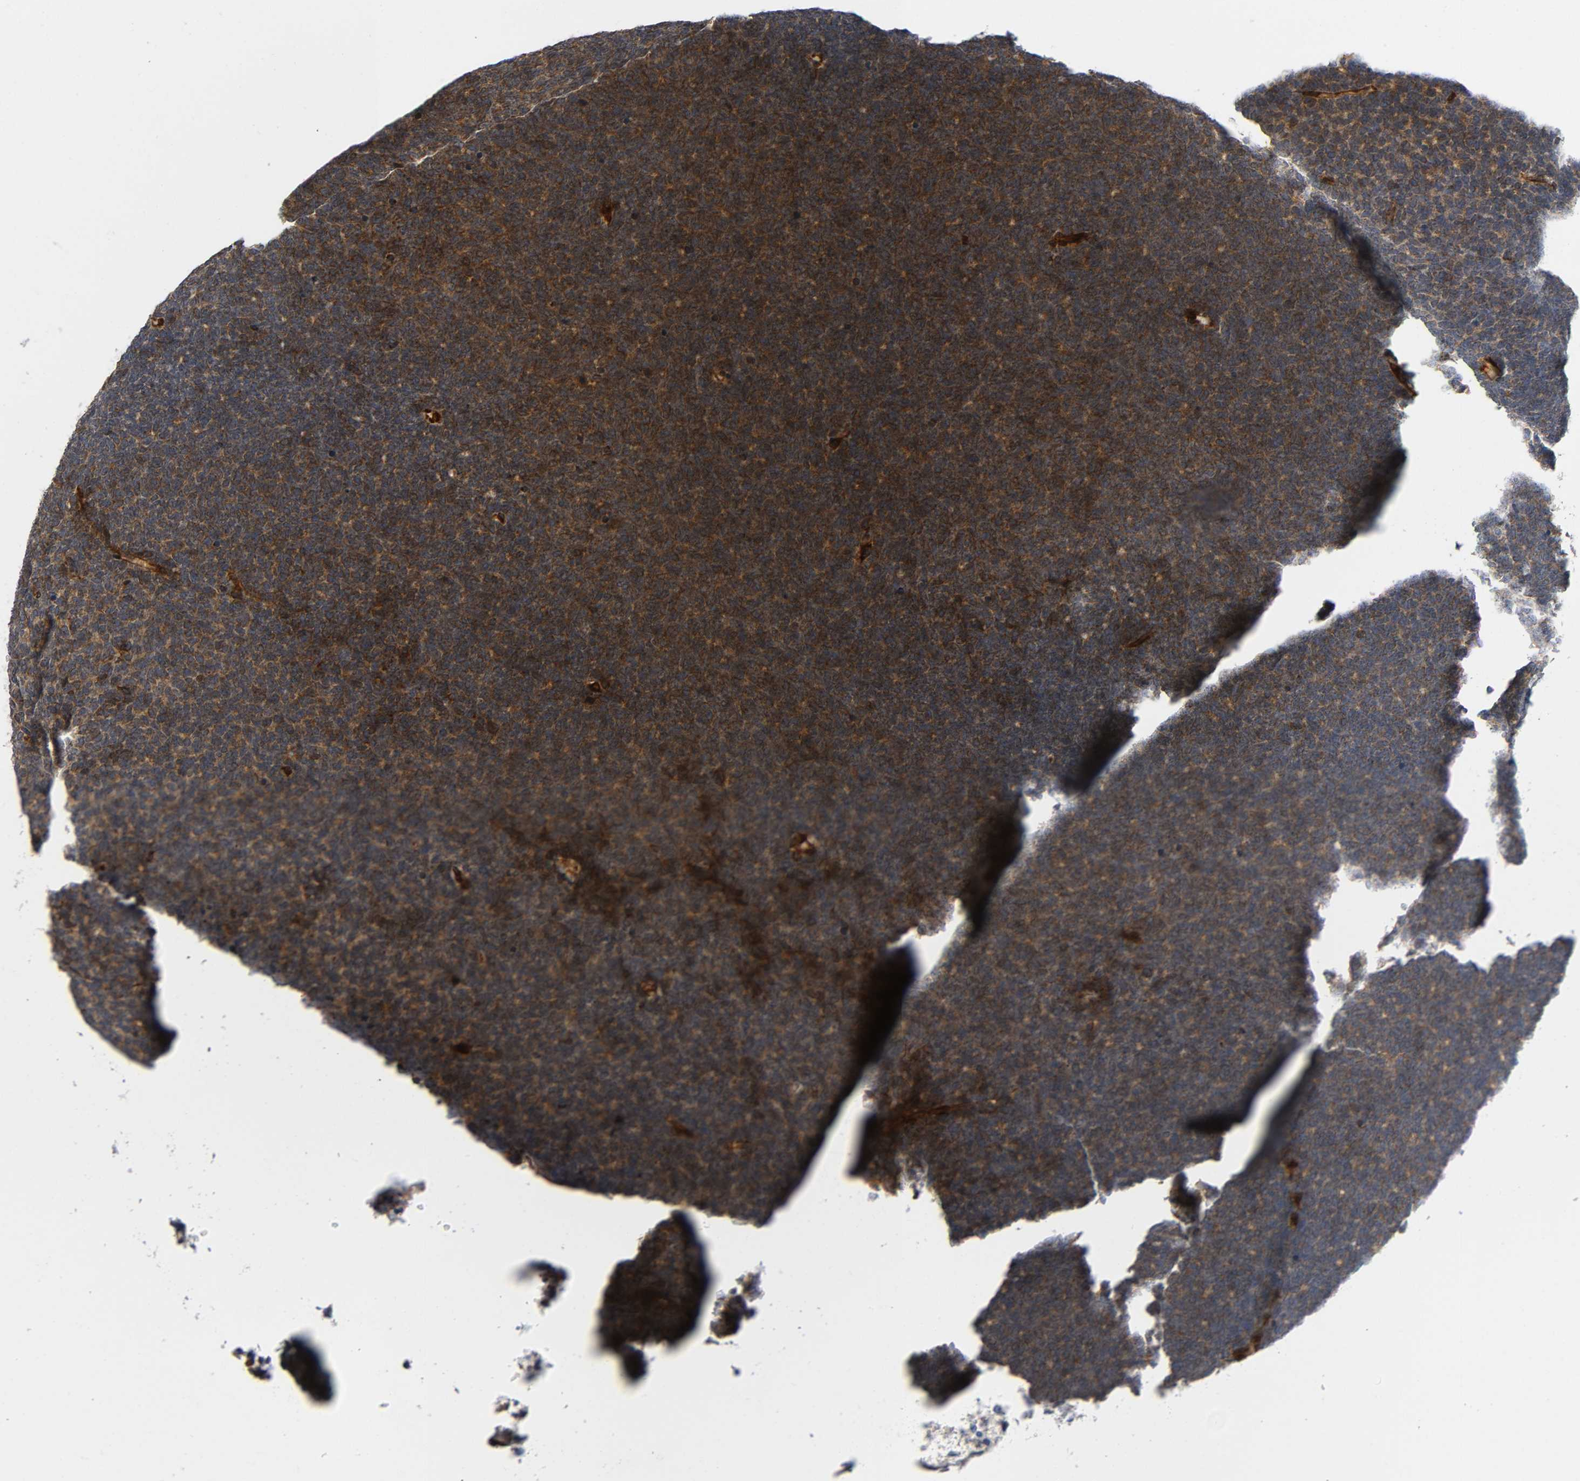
{"staining": {"intensity": "moderate", "quantity": ">75%", "location": "cytoplasmic/membranous"}, "tissue": "renal cancer", "cell_type": "Tumor cells", "image_type": "cancer", "snomed": [{"axis": "morphology", "description": "Neoplasm, malignant, NOS"}, {"axis": "topography", "description": "Kidney"}], "caption": "Renal neoplasm (malignant) stained with a brown dye displays moderate cytoplasmic/membranous positive staining in approximately >75% of tumor cells.", "gene": "SOS2", "patient": {"sex": "male", "age": 28}}